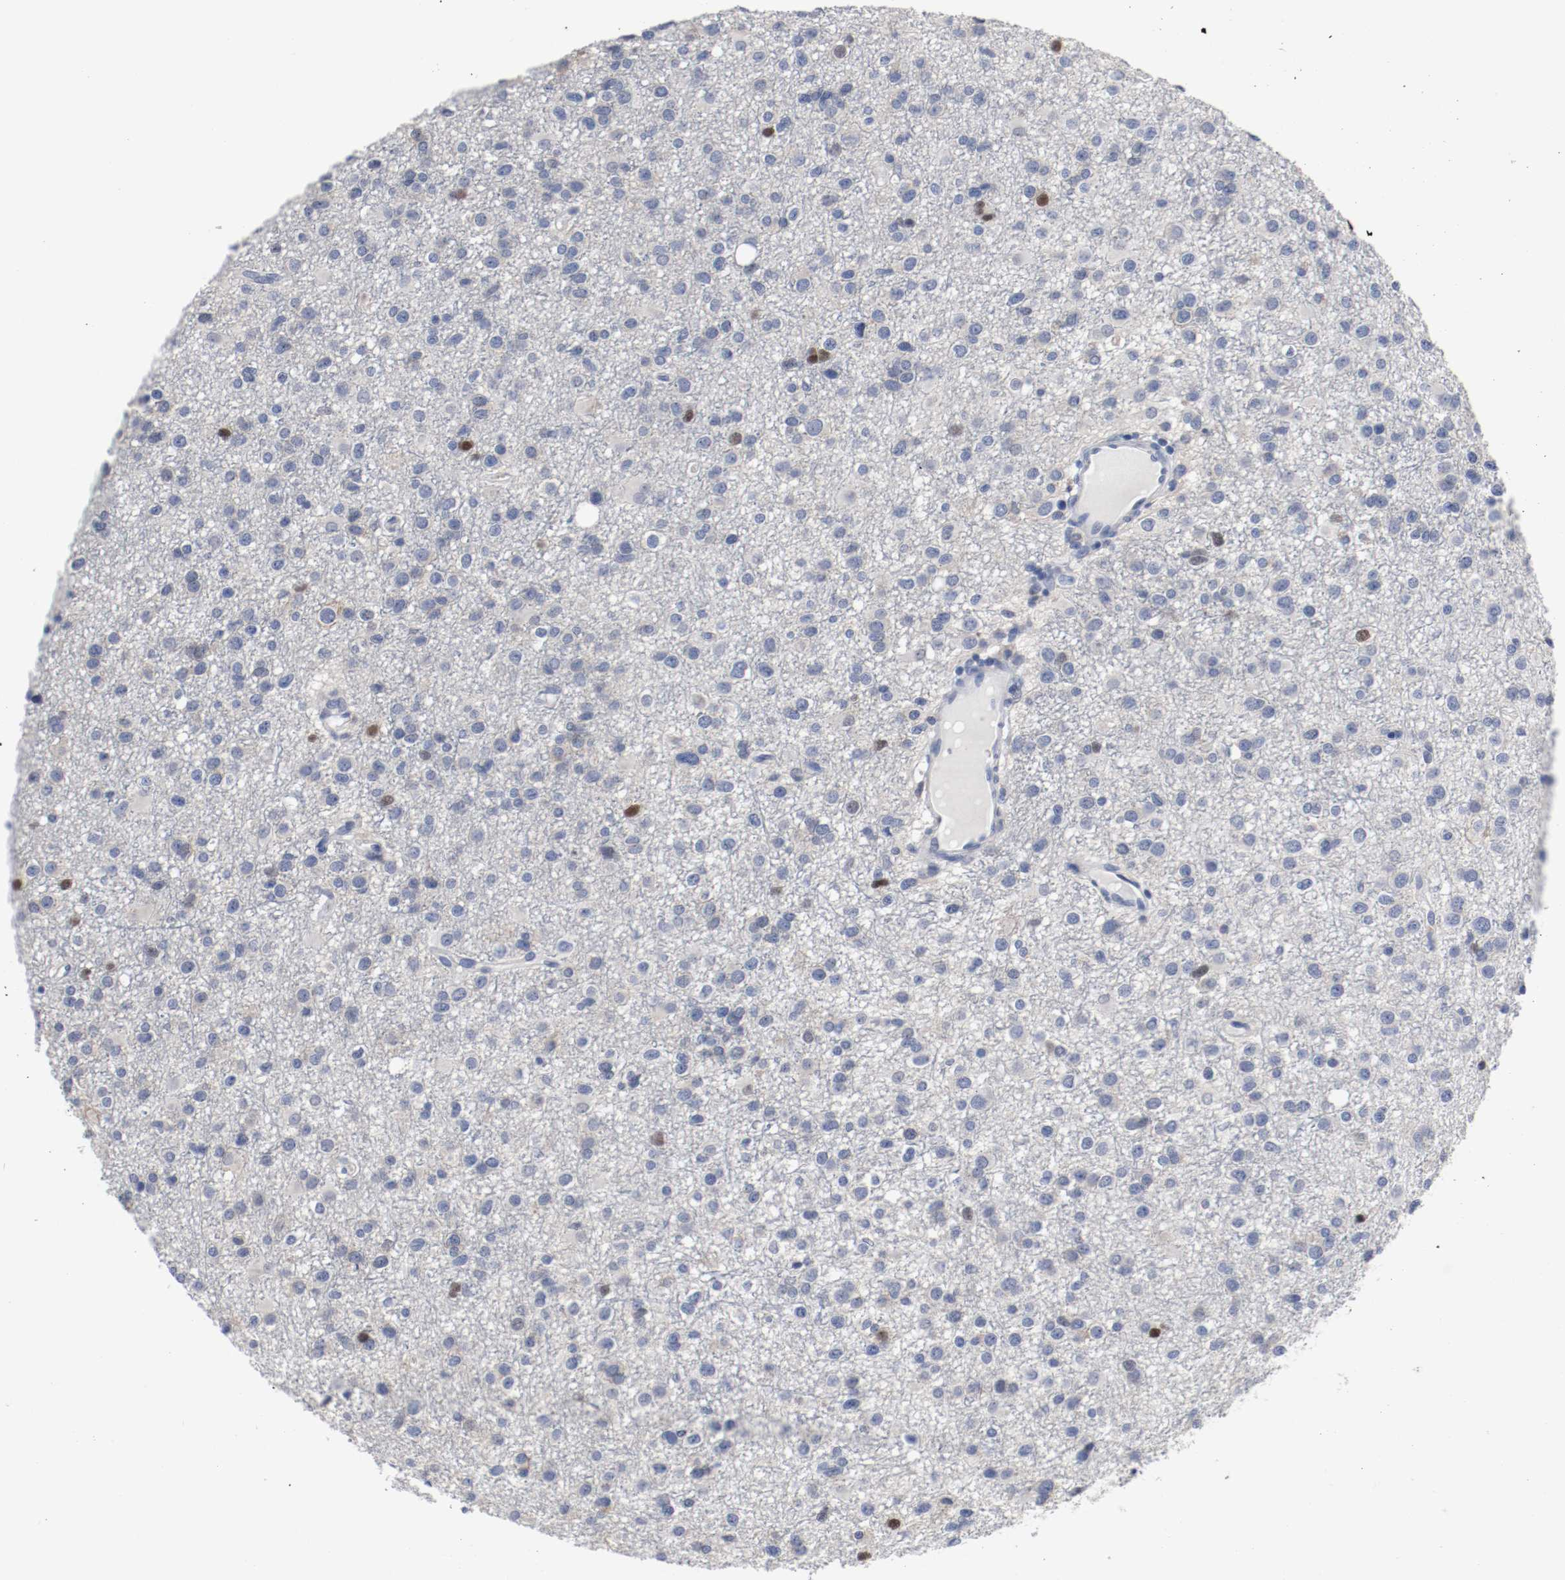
{"staining": {"intensity": "strong", "quantity": "<25%", "location": "nuclear"}, "tissue": "glioma", "cell_type": "Tumor cells", "image_type": "cancer", "snomed": [{"axis": "morphology", "description": "Glioma, malignant, Low grade"}, {"axis": "topography", "description": "Brain"}], "caption": "A high-resolution histopathology image shows IHC staining of malignant low-grade glioma, which exhibits strong nuclear positivity in about <25% of tumor cells.", "gene": "MCM6", "patient": {"sex": "male", "age": 42}}